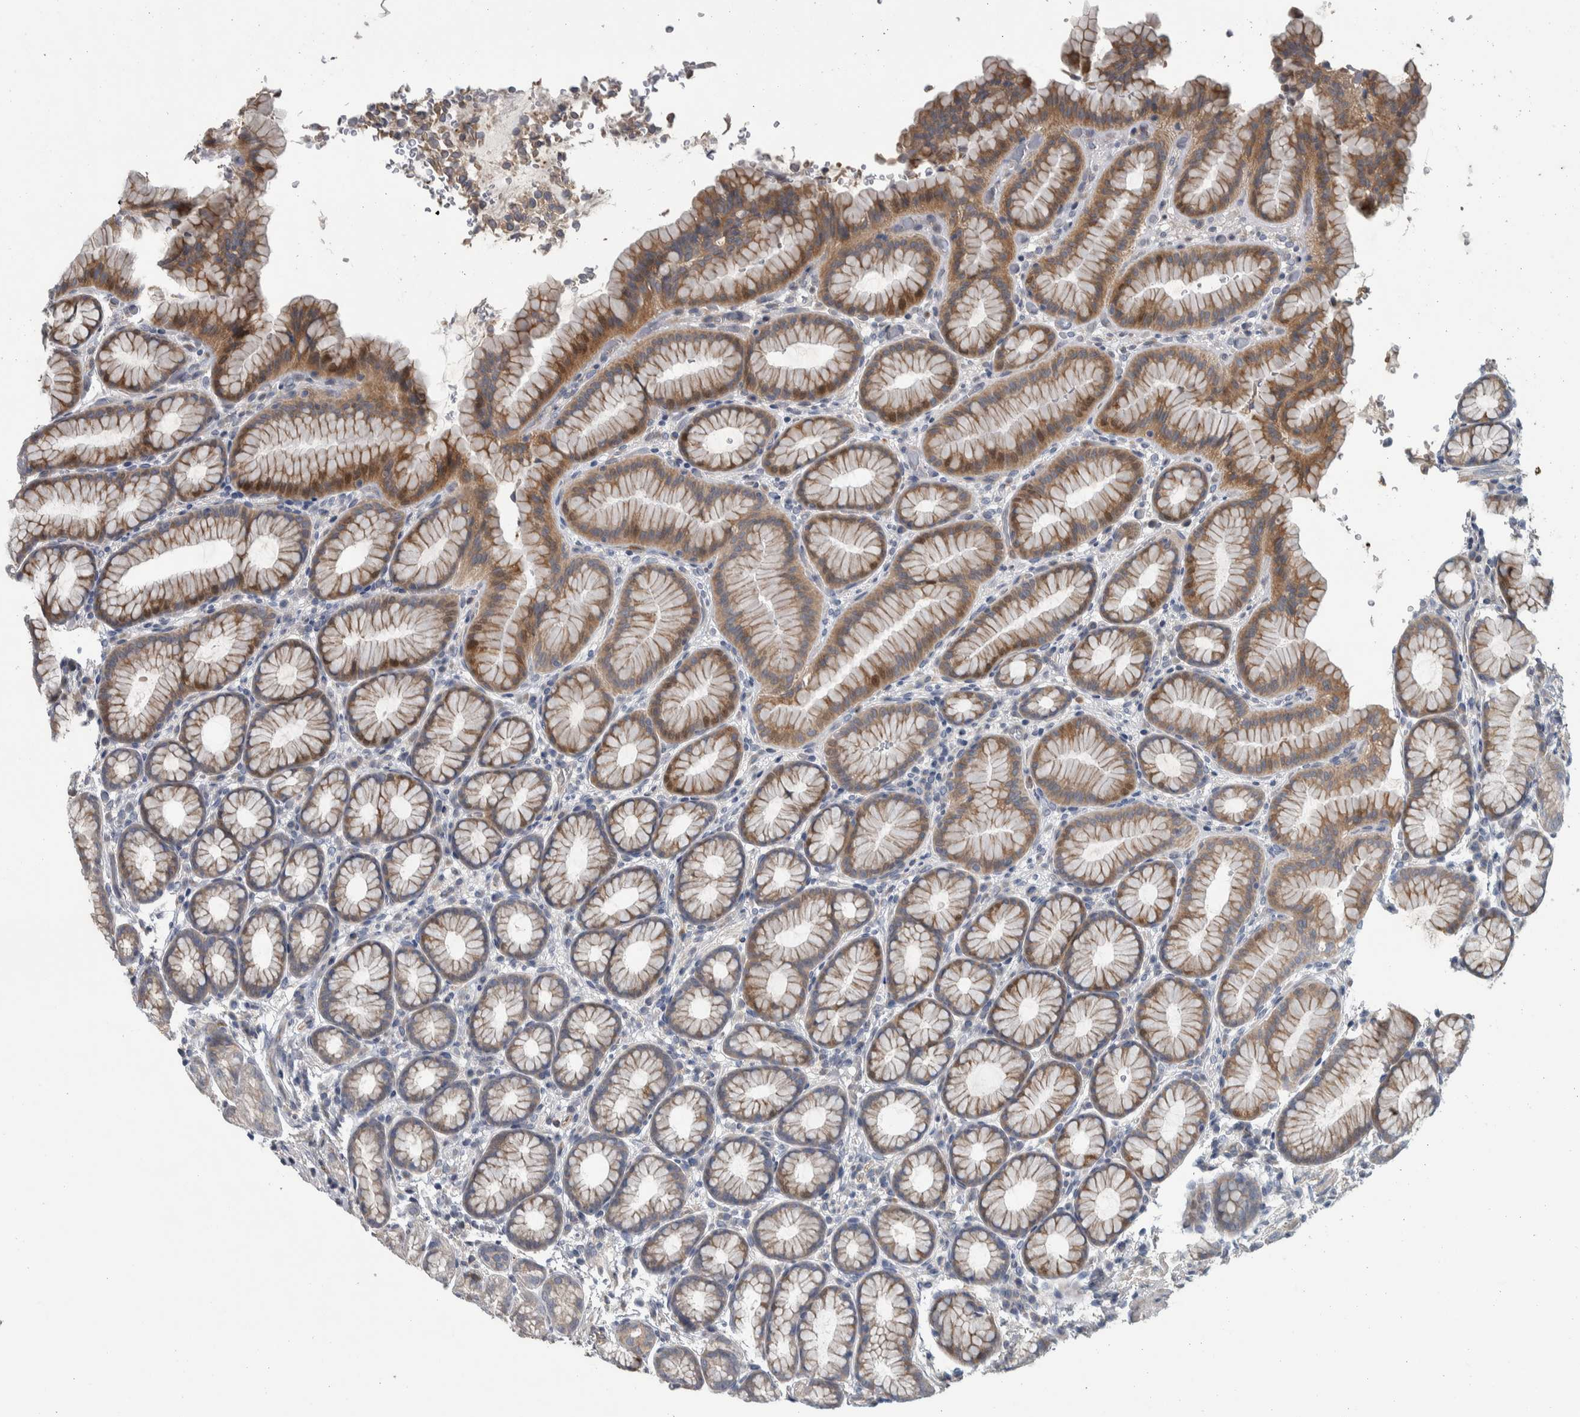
{"staining": {"intensity": "moderate", "quantity": "25%-75%", "location": "cytoplasmic/membranous"}, "tissue": "stomach", "cell_type": "Glandular cells", "image_type": "normal", "snomed": [{"axis": "morphology", "description": "Normal tissue, NOS"}, {"axis": "topography", "description": "Stomach"}], "caption": "This micrograph exhibits normal stomach stained with immunohistochemistry (IHC) to label a protein in brown. The cytoplasmic/membranous of glandular cells show moderate positivity for the protein. Nuclei are counter-stained blue.", "gene": "NT5C2", "patient": {"sex": "male", "age": 42}}